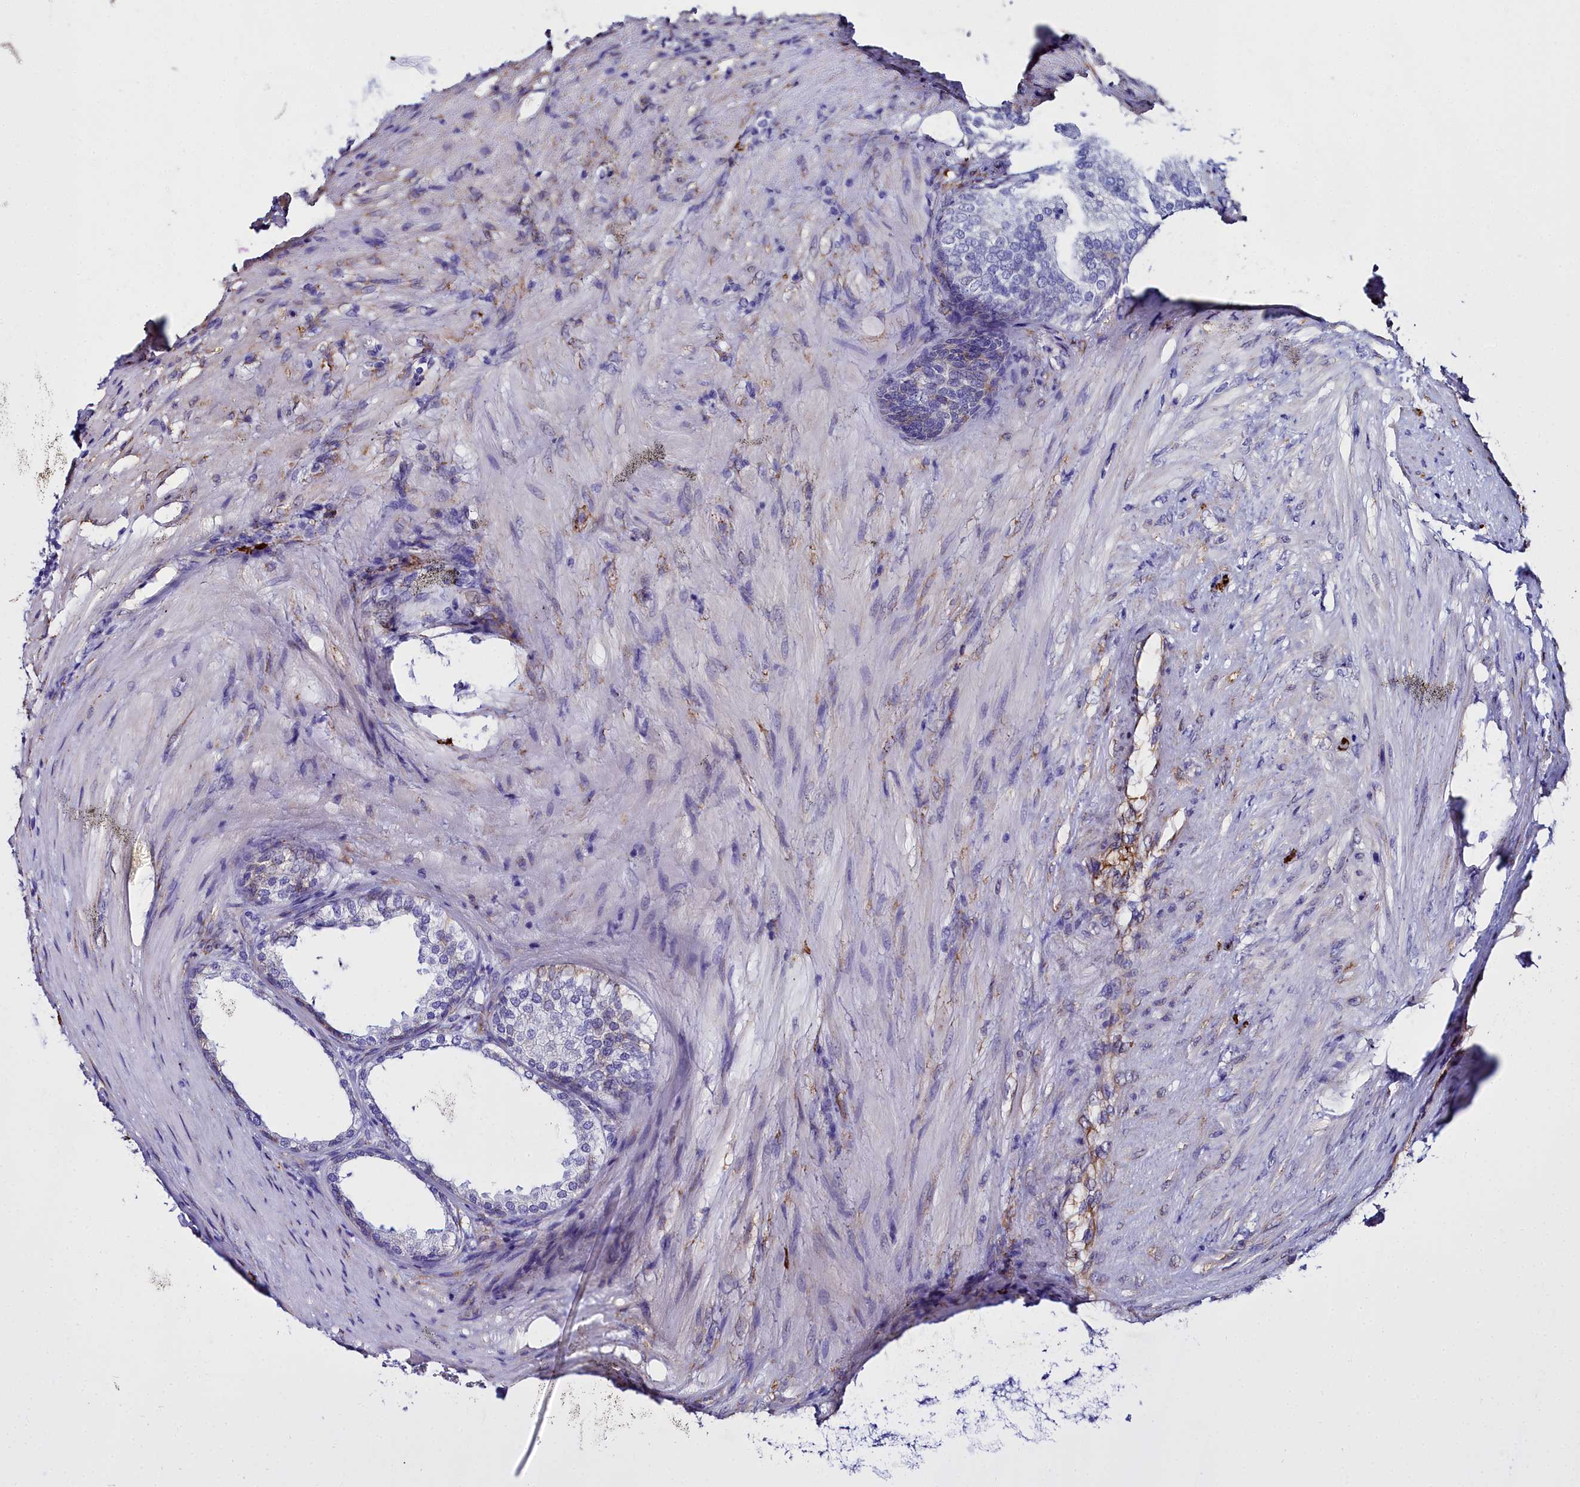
{"staining": {"intensity": "negative", "quantity": "none", "location": "none"}, "tissue": "prostate", "cell_type": "Glandular cells", "image_type": "normal", "snomed": [{"axis": "morphology", "description": "Normal tissue, NOS"}, {"axis": "topography", "description": "Prostate"}], "caption": "Photomicrograph shows no protein positivity in glandular cells of normal prostate.", "gene": "TXNDC5", "patient": {"sex": "male", "age": 76}}